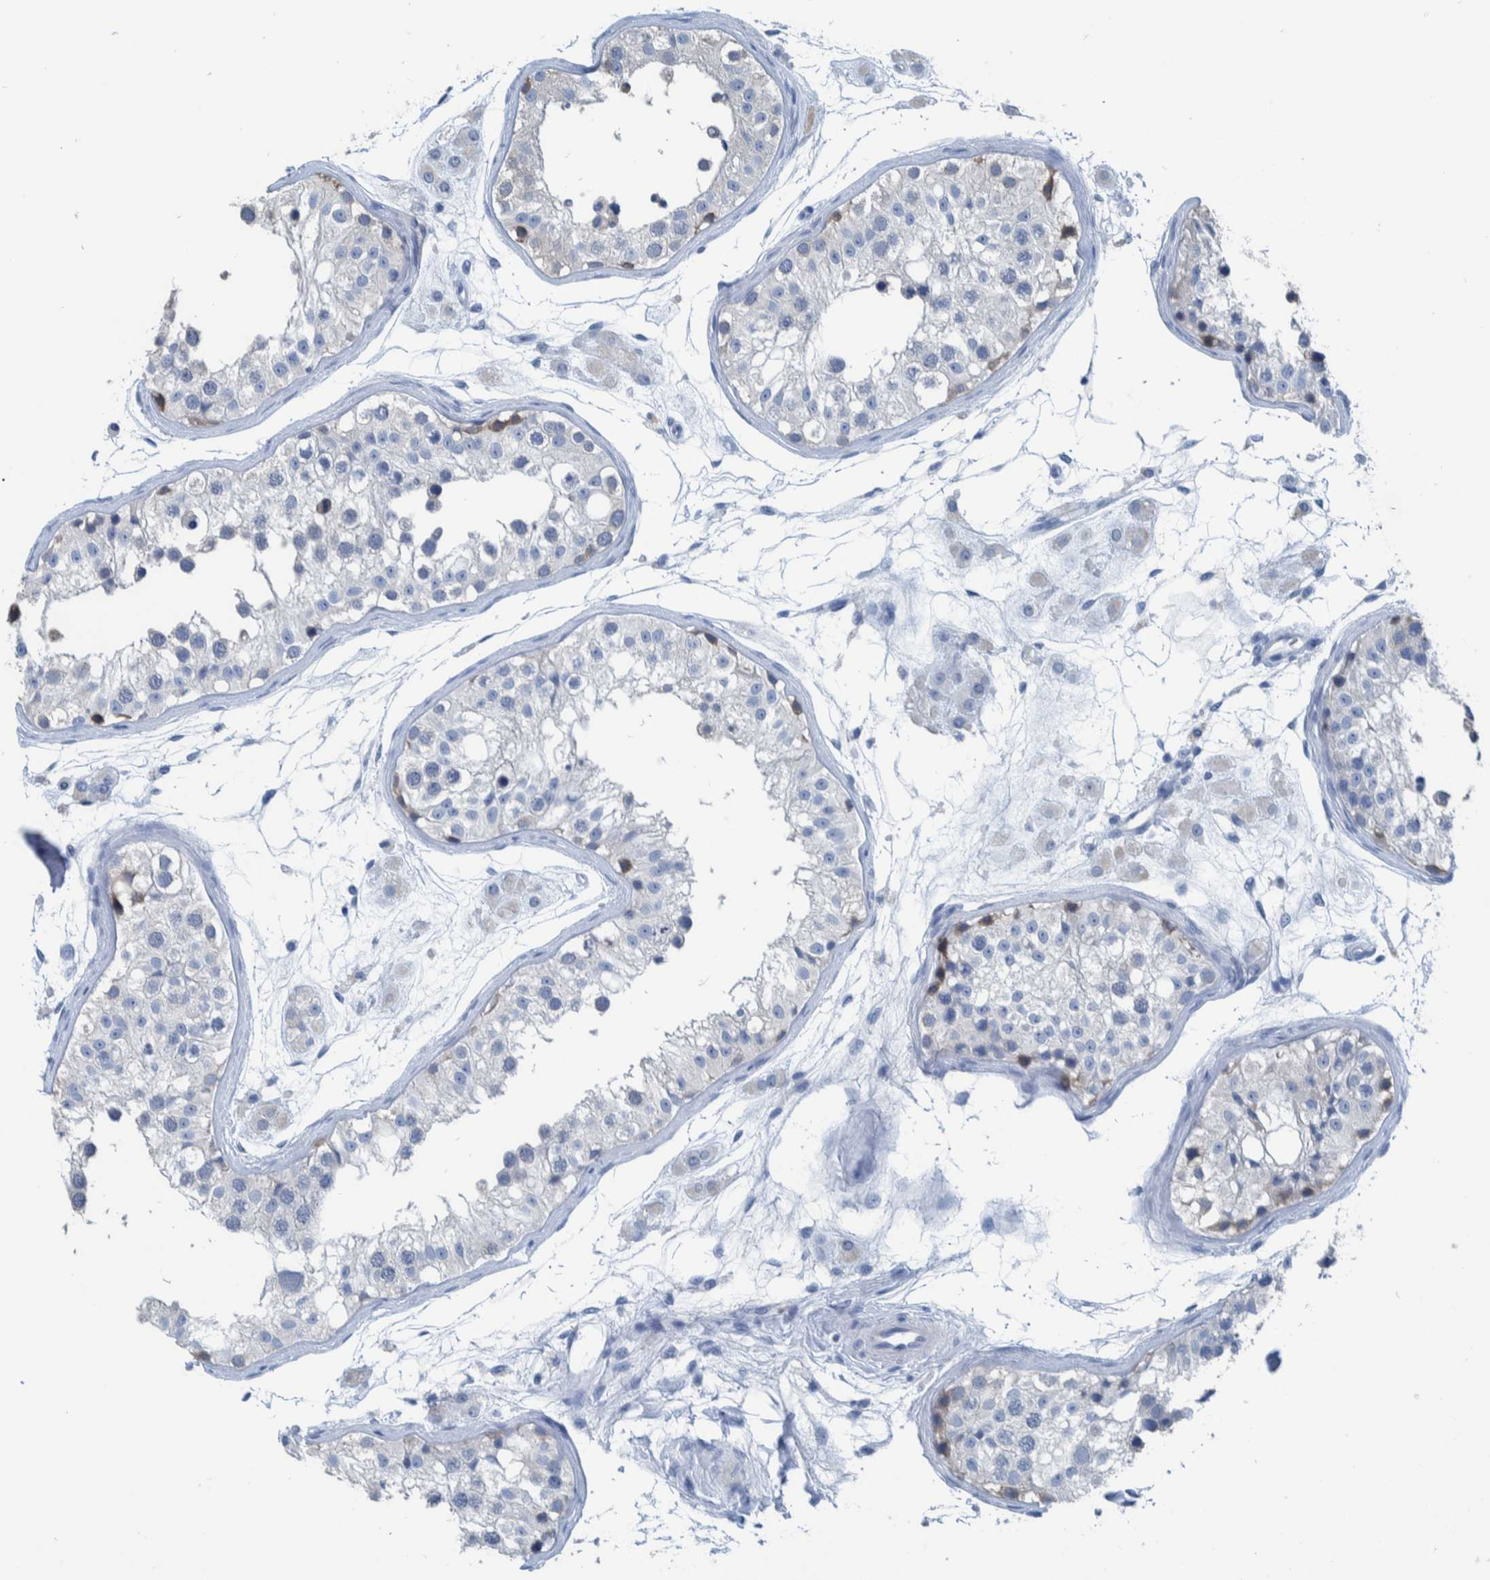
{"staining": {"intensity": "negative", "quantity": "none", "location": "none"}, "tissue": "testis", "cell_type": "Cells in seminiferous ducts", "image_type": "normal", "snomed": [{"axis": "morphology", "description": "Normal tissue, NOS"}, {"axis": "morphology", "description": "Adenocarcinoma, metastatic, NOS"}, {"axis": "topography", "description": "Testis"}], "caption": "Micrograph shows no significant protein positivity in cells in seminiferous ducts of benign testis.", "gene": "IDO1", "patient": {"sex": "male", "age": 26}}